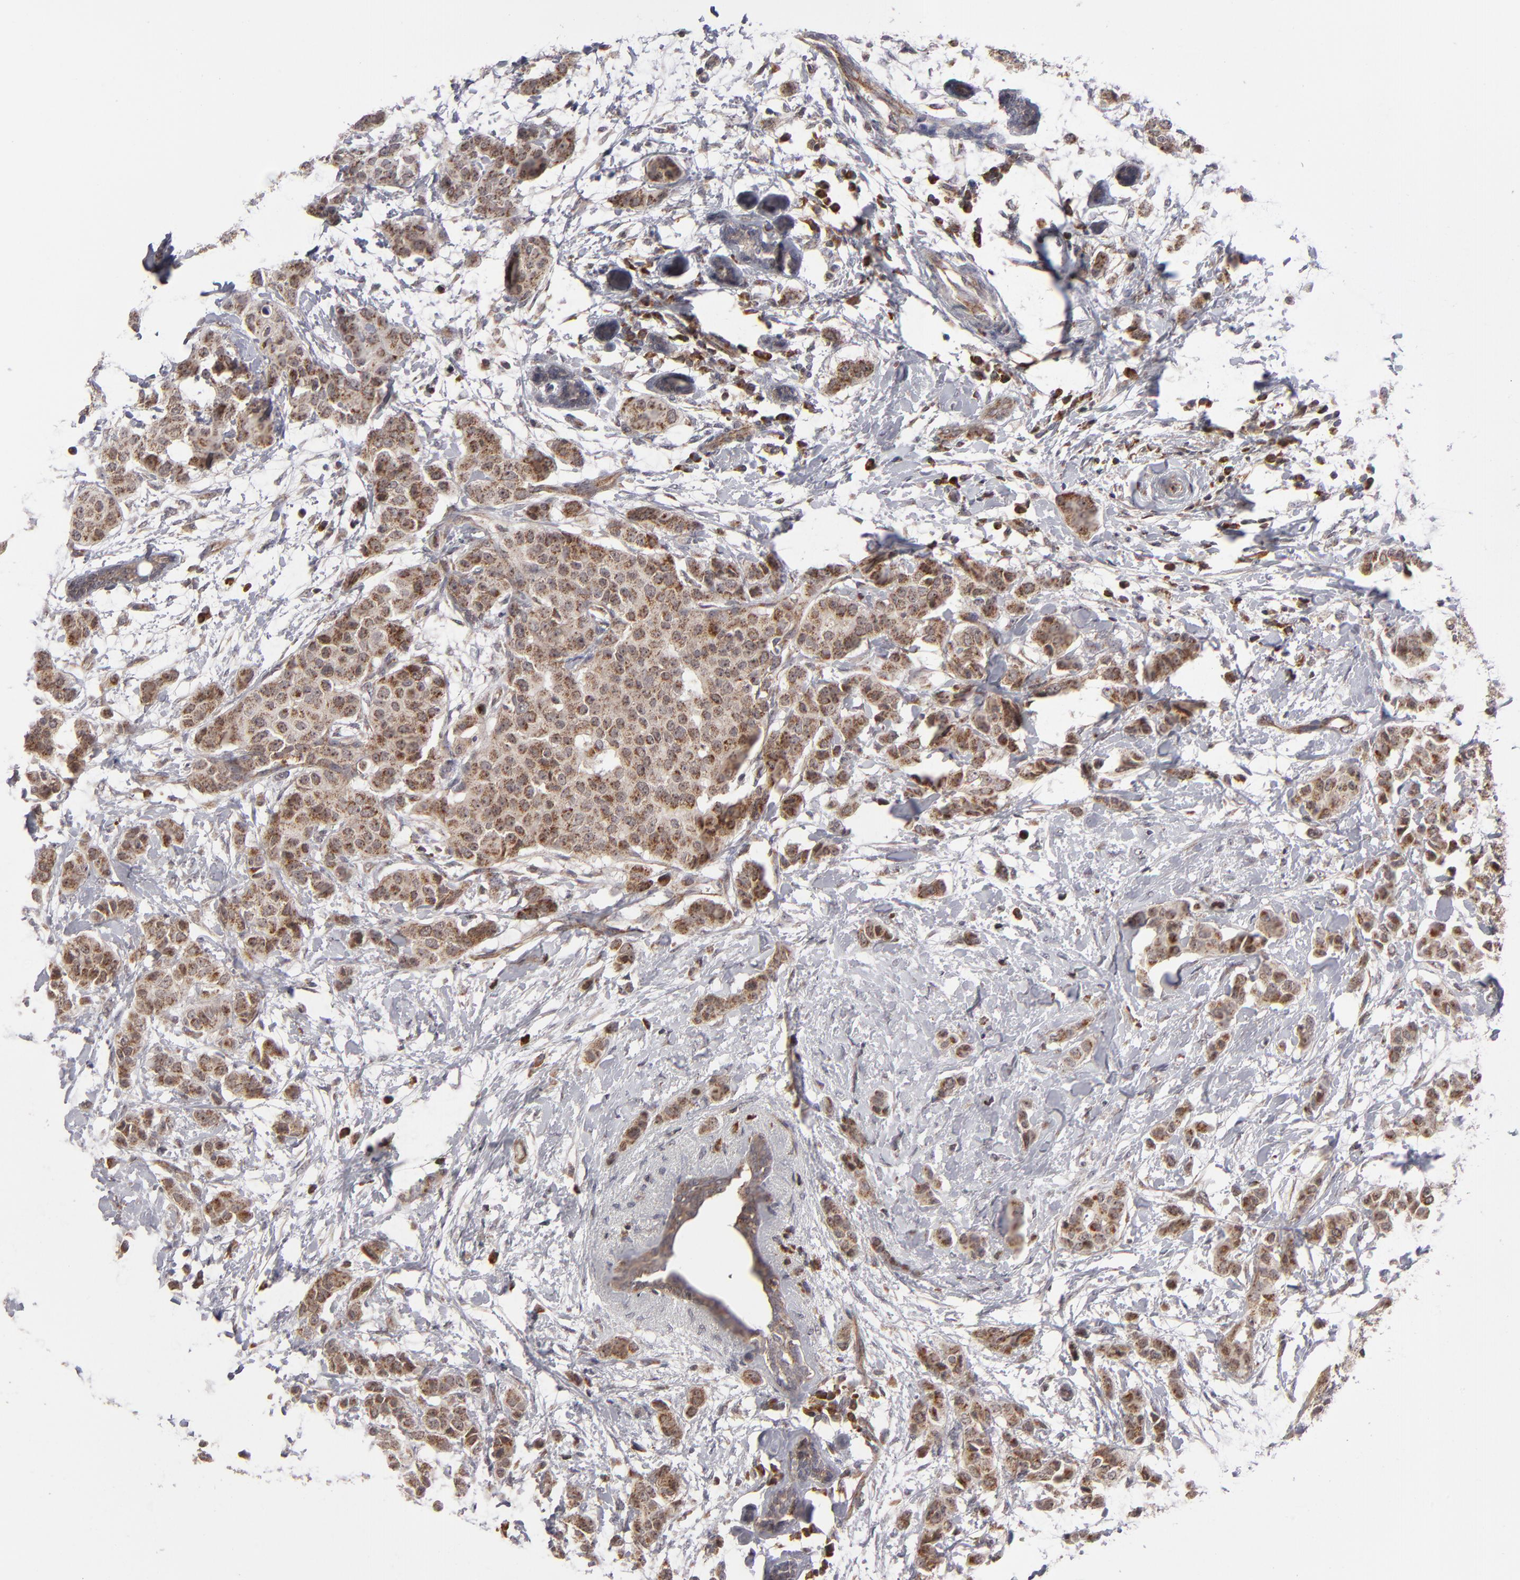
{"staining": {"intensity": "moderate", "quantity": ">75%", "location": "cytoplasmic/membranous"}, "tissue": "breast cancer", "cell_type": "Tumor cells", "image_type": "cancer", "snomed": [{"axis": "morphology", "description": "Duct carcinoma"}, {"axis": "topography", "description": "Breast"}], "caption": "DAB (3,3'-diaminobenzidine) immunohistochemical staining of breast cancer exhibits moderate cytoplasmic/membranous protein expression in about >75% of tumor cells.", "gene": "GLCCI1", "patient": {"sex": "female", "age": 40}}